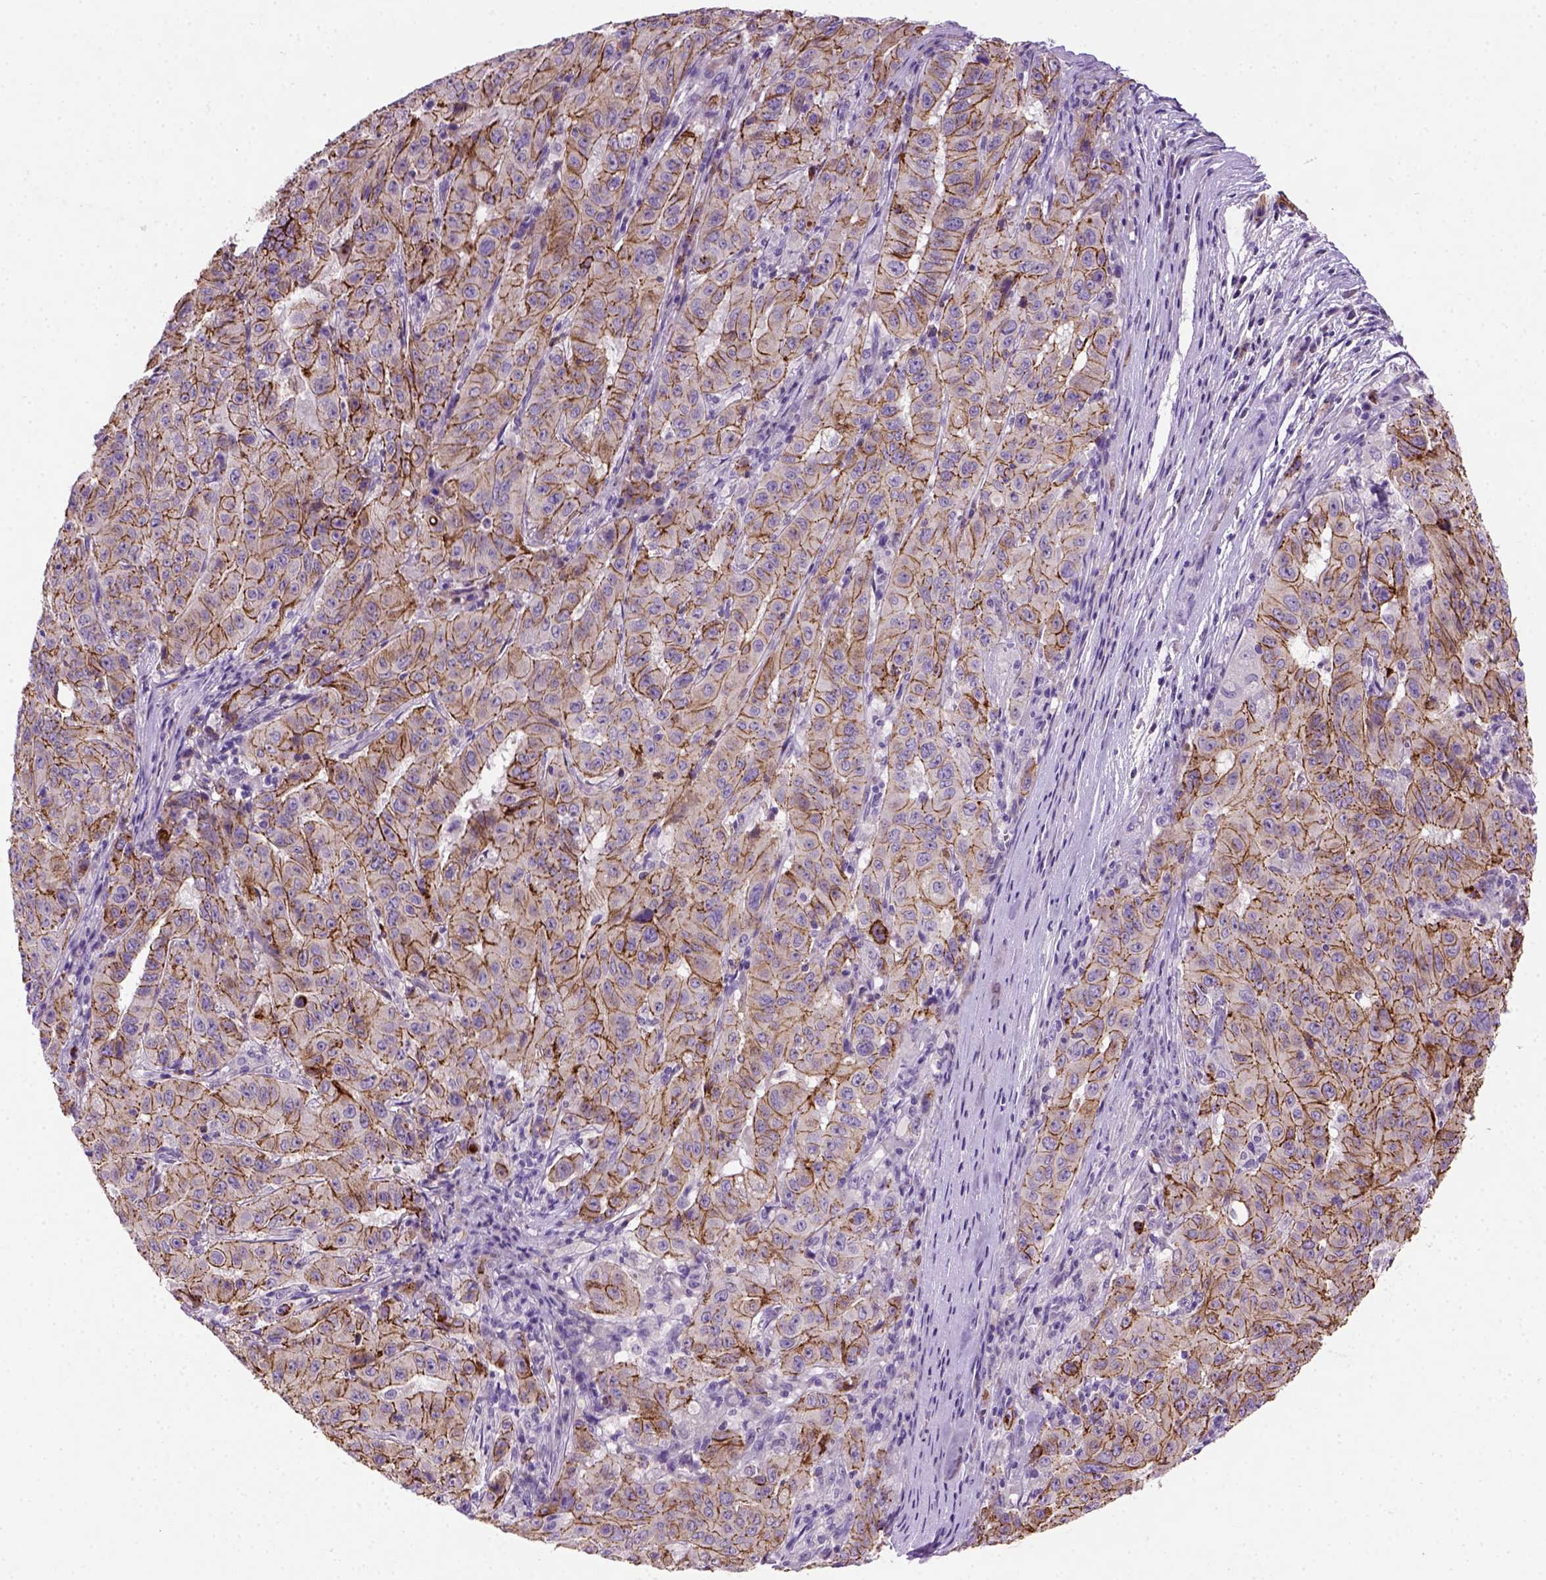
{"staining": {"intensity": "moderate", "quantity": ">75%", "location": "cytoplasmic/membranous"}, "tissue": "pancreatic cancer", "cell_type": "Tumor cells", "image_type": "cancer", "snomed": [{"axis": "morphology", "description": "Adenocarcinoma, NOS"}, {"axis": "topography", "description": "Pancreas"}], "caption": "Immunohistochemical staining of human pancreatic cancer (adenocarcinoma) exhibits medium levels of moderate cytoplasmic/membranous positivity in approximately >75% of tumor cells.", "gene": "CDH1", "patient": {"sex": "male", "age": 63}}